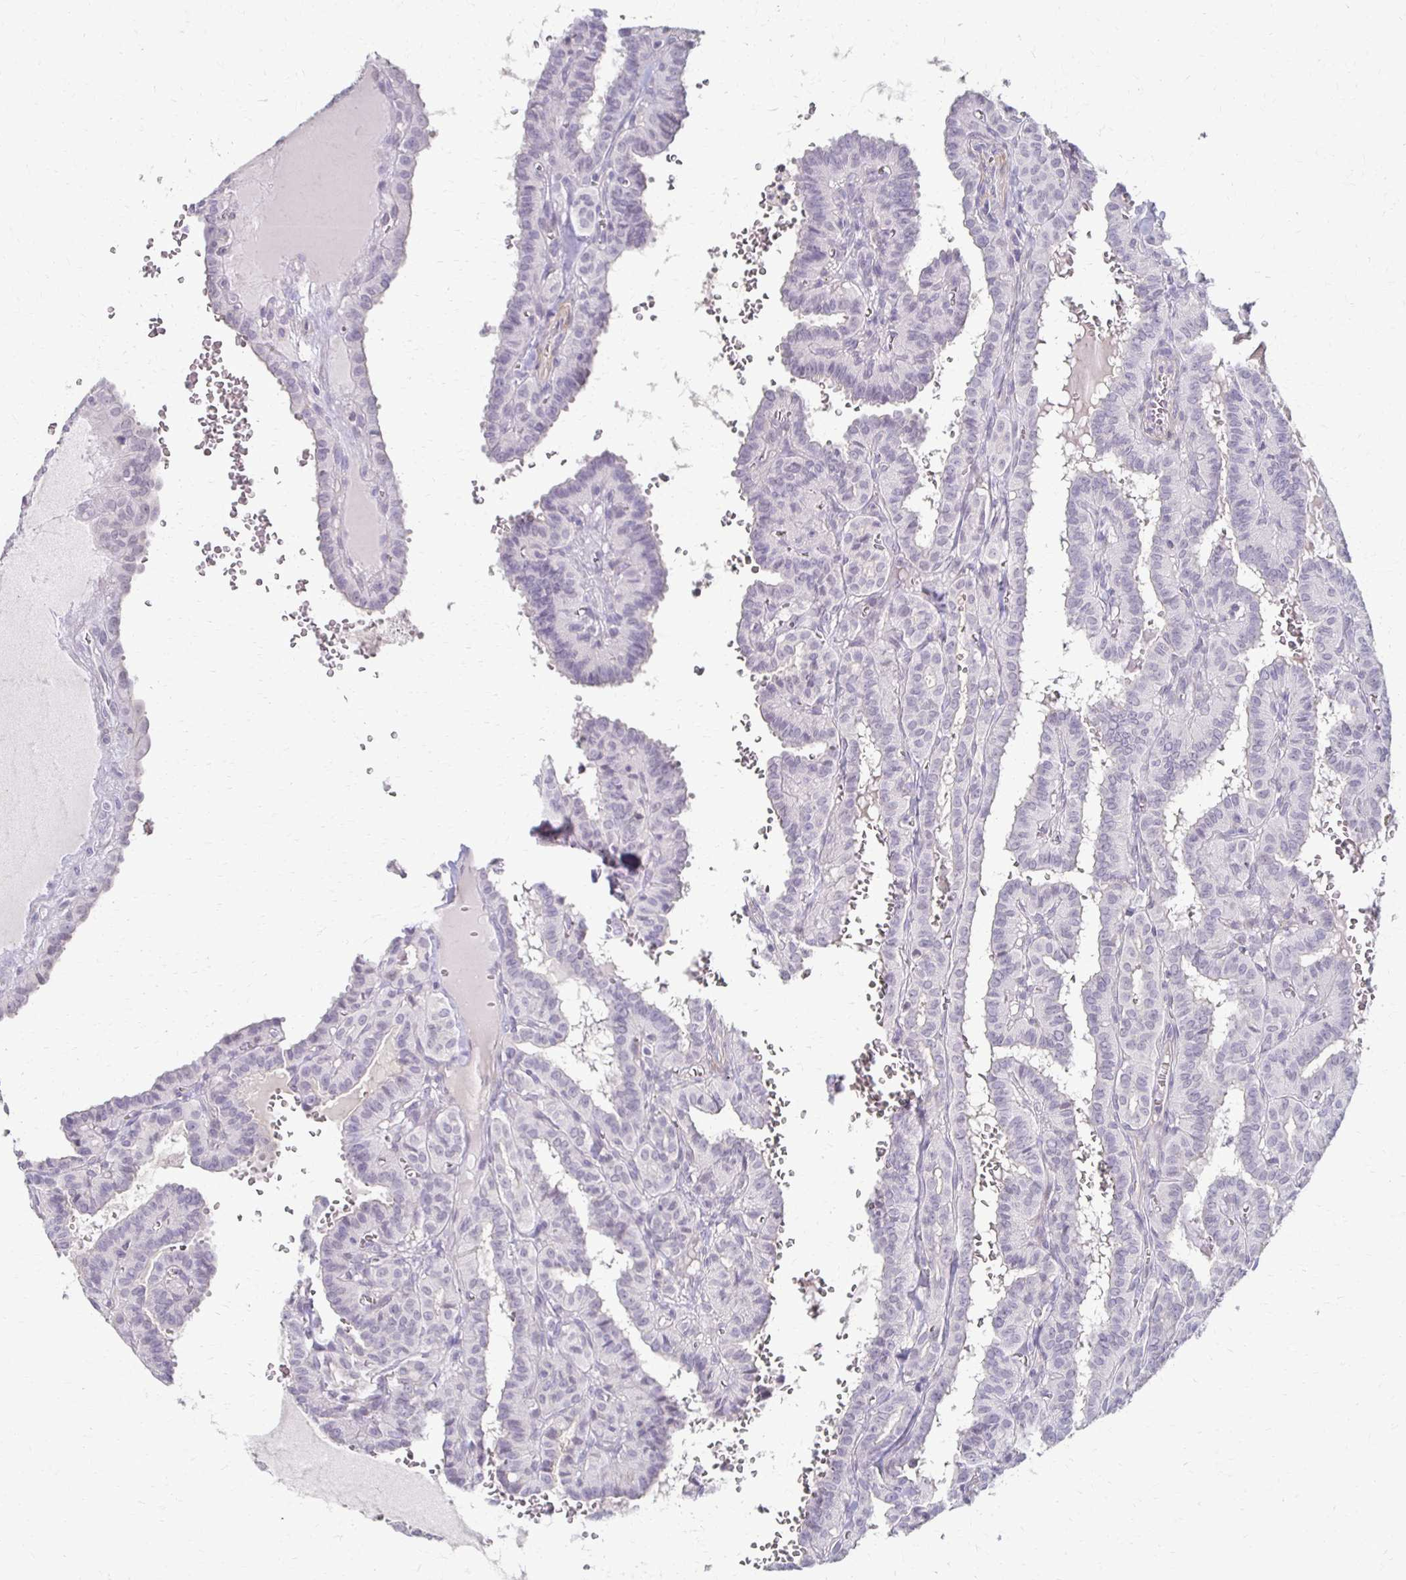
{"staining": {"intensity": "negative", "quantity": "none", "location": "none"}, "tissue": "thyroid cancer", "cell_type": "Tumor cells", "image_type": "cancer", "snomed": [{"axis": "morphology", "description": "Papillary adenocarcinoma, NOS"}, {"axis": "topography", "description": "Thyroid gland"}], "caption": "There is no significant staining in tumor cells of thyroid papillary adenocarcinoma.", "gene": "FOXO4", "patient": {"sex": "female", "age": 21}}